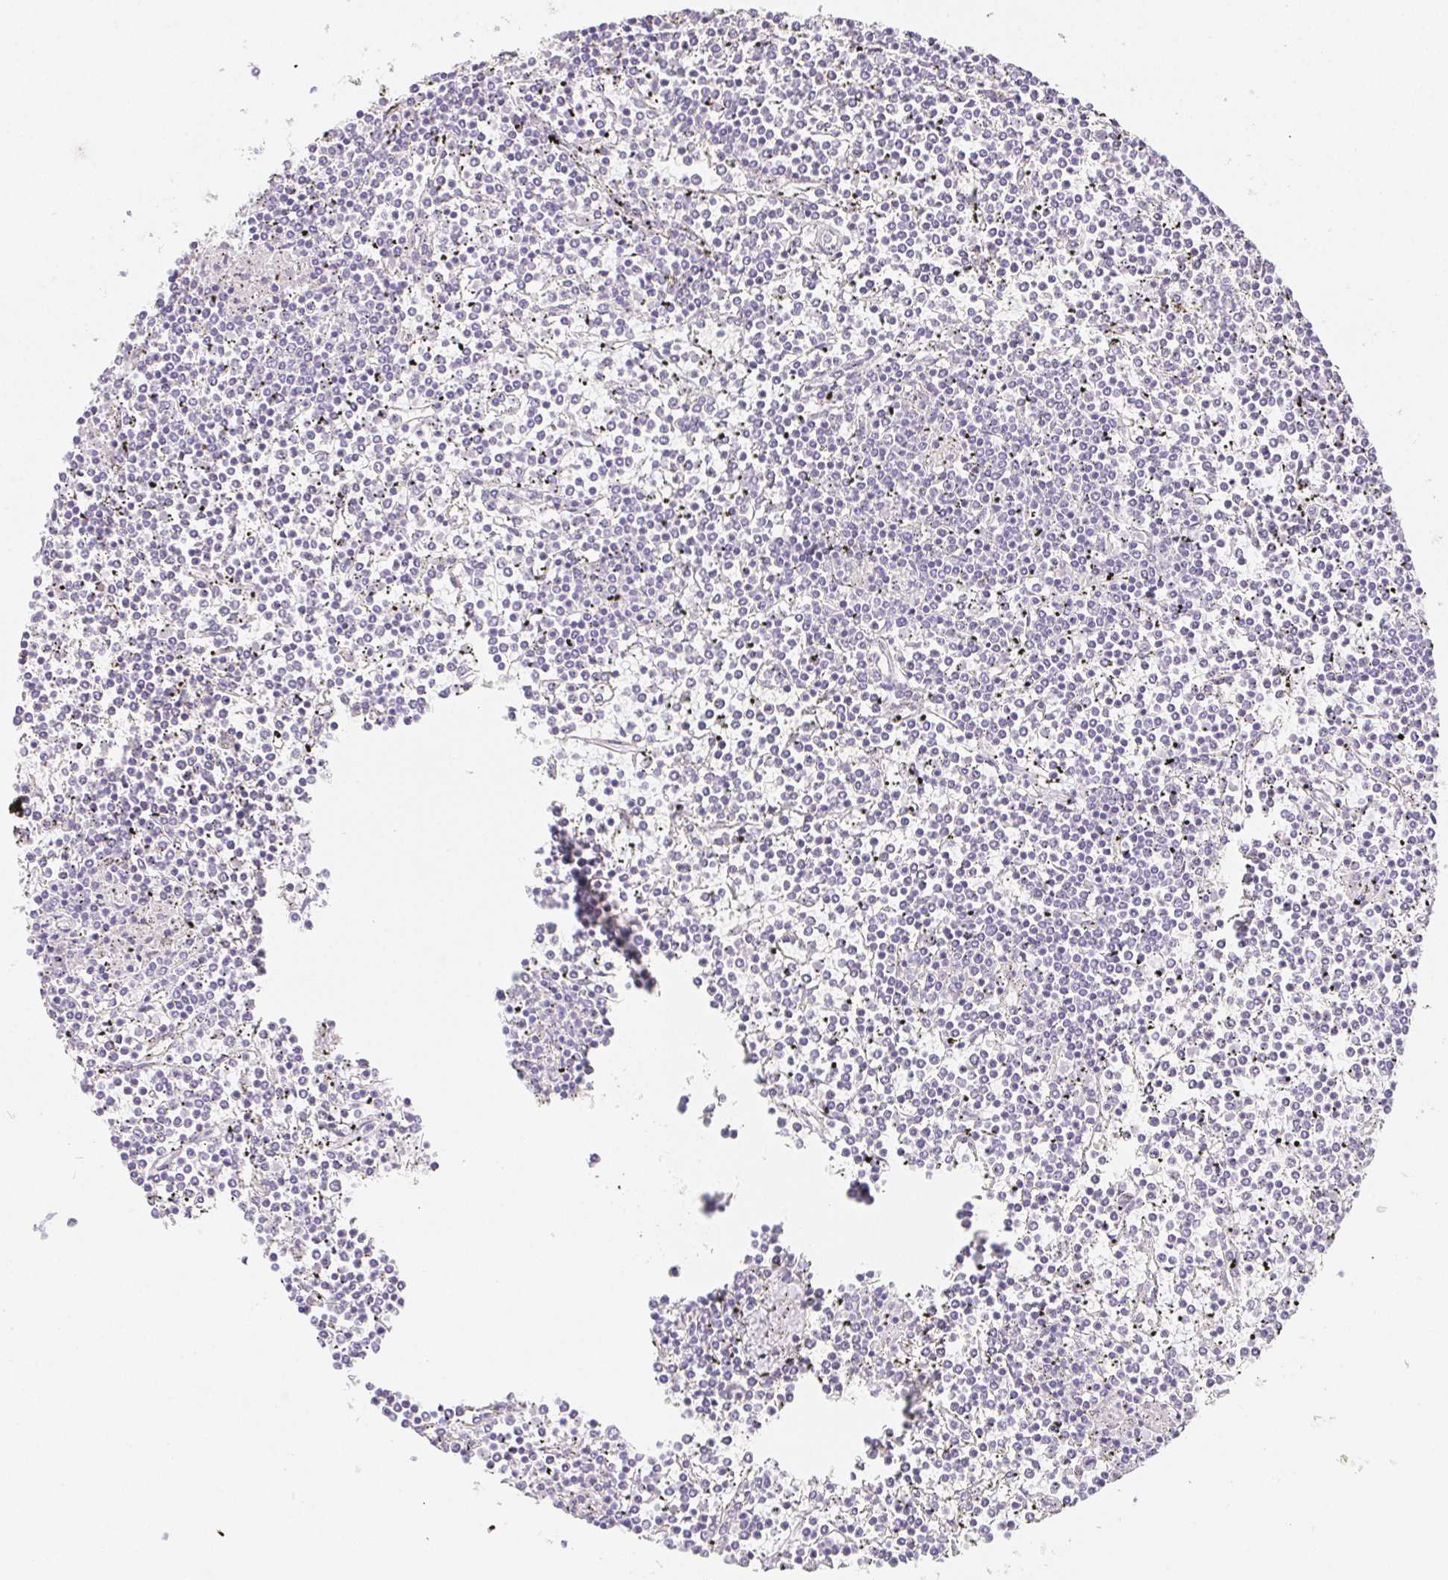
{"staining": {"intensity": "negative", "quantity": "none", "location": "none"}, "tissue": "lymphoma", "cell_type": "Tumor cells", "image_type": "cancer", "snomed": [{"axis": "morphology", "description": "Malignant lymphoma, non-Hodgkin's type, Low grade"}, {"axis": "topography", "description": "Spleen"}], "caption": "DAB immunohistochemical staining of lymphoma displays no significant expression in tumor cells.", "gene": "ZBBX", "patient": {"sex": "female", "age": 19}}